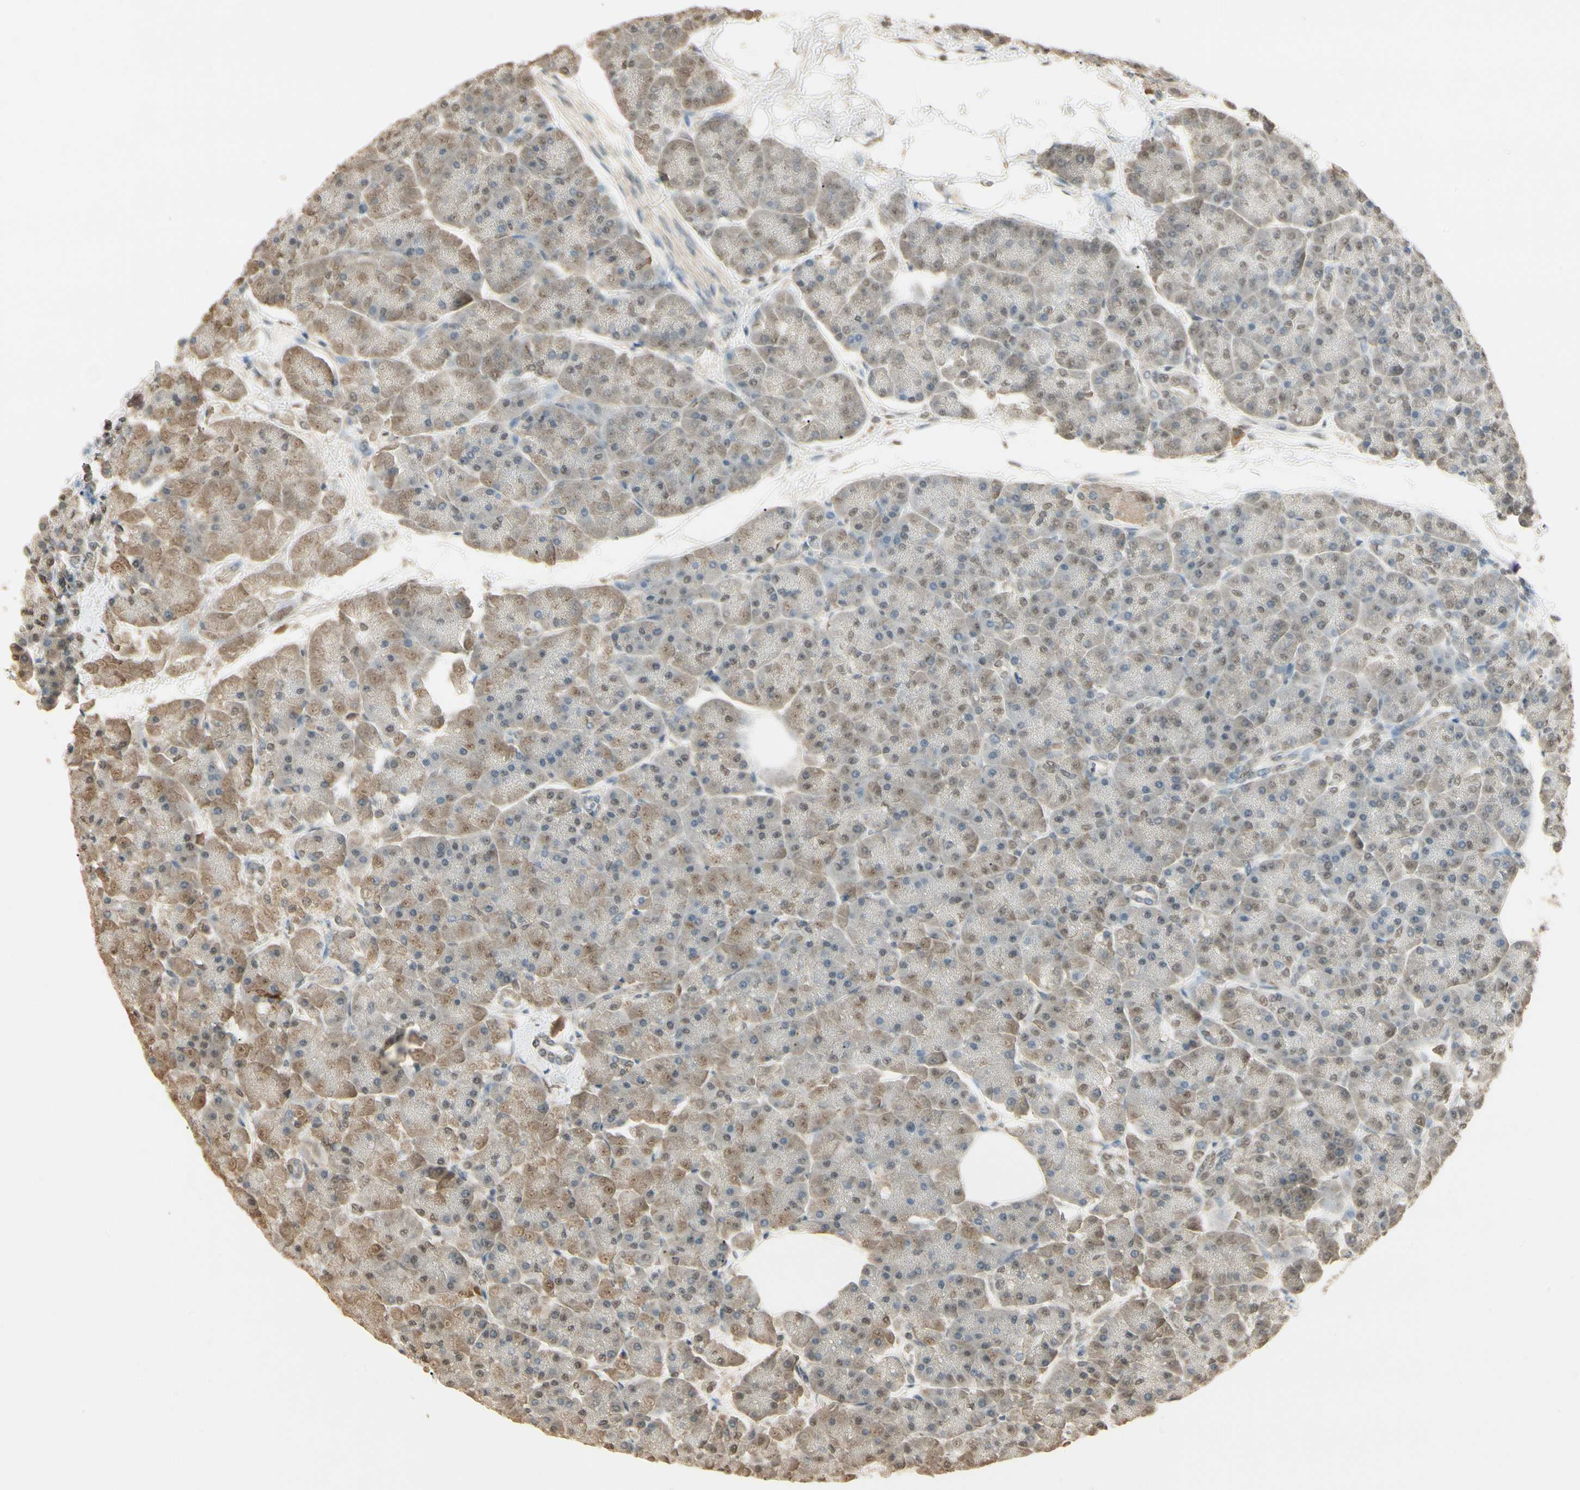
{"staining": {"intensity": "negative", "quantity": "none", "location": "none"}, "tissue": "pancreas", "cell_type": "Exocrine glandular cells", "image_type": "normal", "snomed": [{"axis": "morphology", "description": "Normal tissue, NOS"}, {"axis": "topography", "description": "Pancreas"}], "caption": "Human pancreas stained for a protein using immunohistochemistry (IHC) demonstrates no staining in exocrine glandular cells.", "gene": "SGCA", "patient": {"sex": "female", "age": 70}}